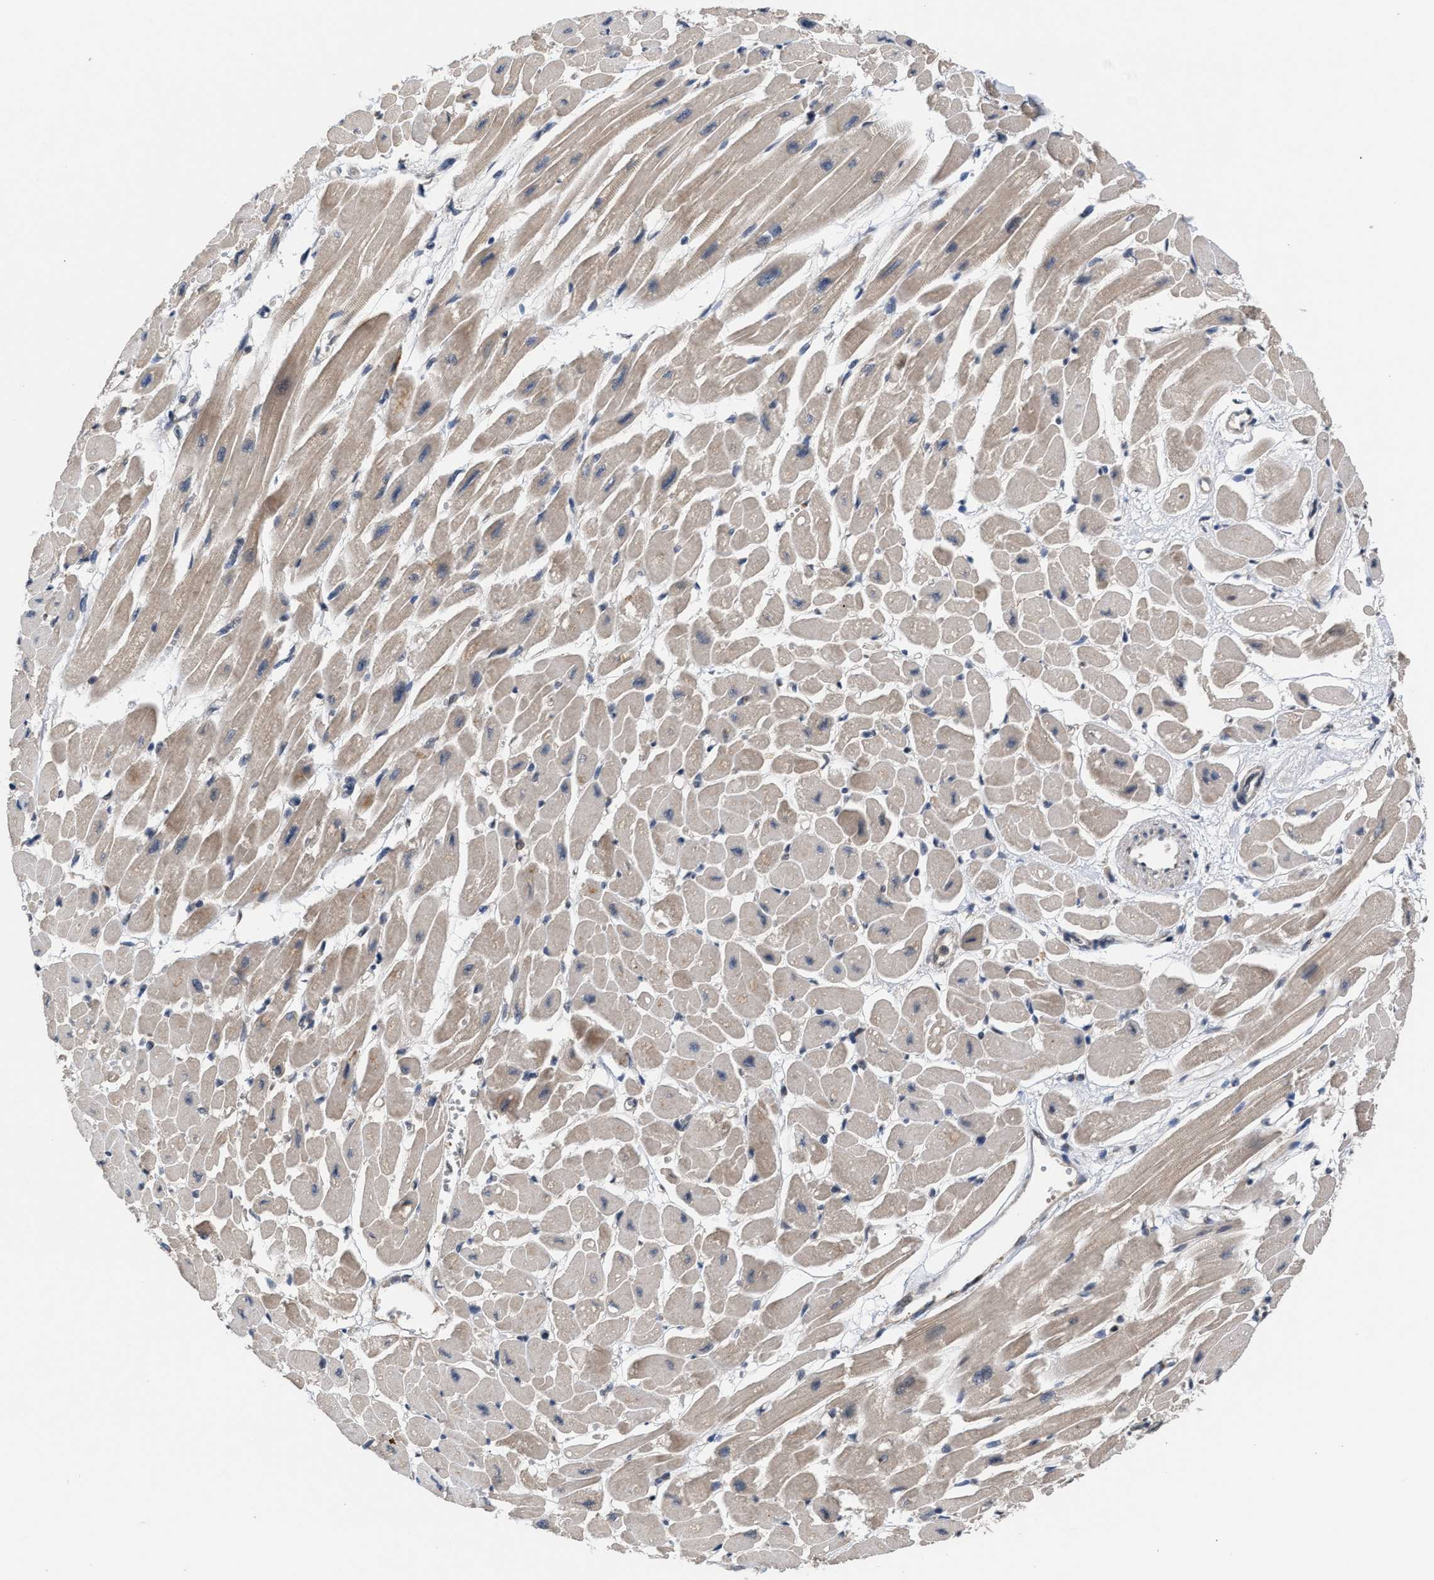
{"staining": {"intensity": "weak", "quantity": ">75%", "location": "cytoplasmic/membranous"}, "tissue": "heart muscle", "cell_type": "Cardiomyocytes", "image_type": "normal", "snomed": [{"axis": "morphology", "description": "Normal tissue, NOS"}, {"axis": "topography", "description": "Heart"}], "caption": "Cardiomyocytes exhibit low levels of weak cytoplasmic/membranous staining in about >75% of cells in benign human heart muscle.", "gene": "C9orf78", "patient": {"sex": "female", "age": 54}}